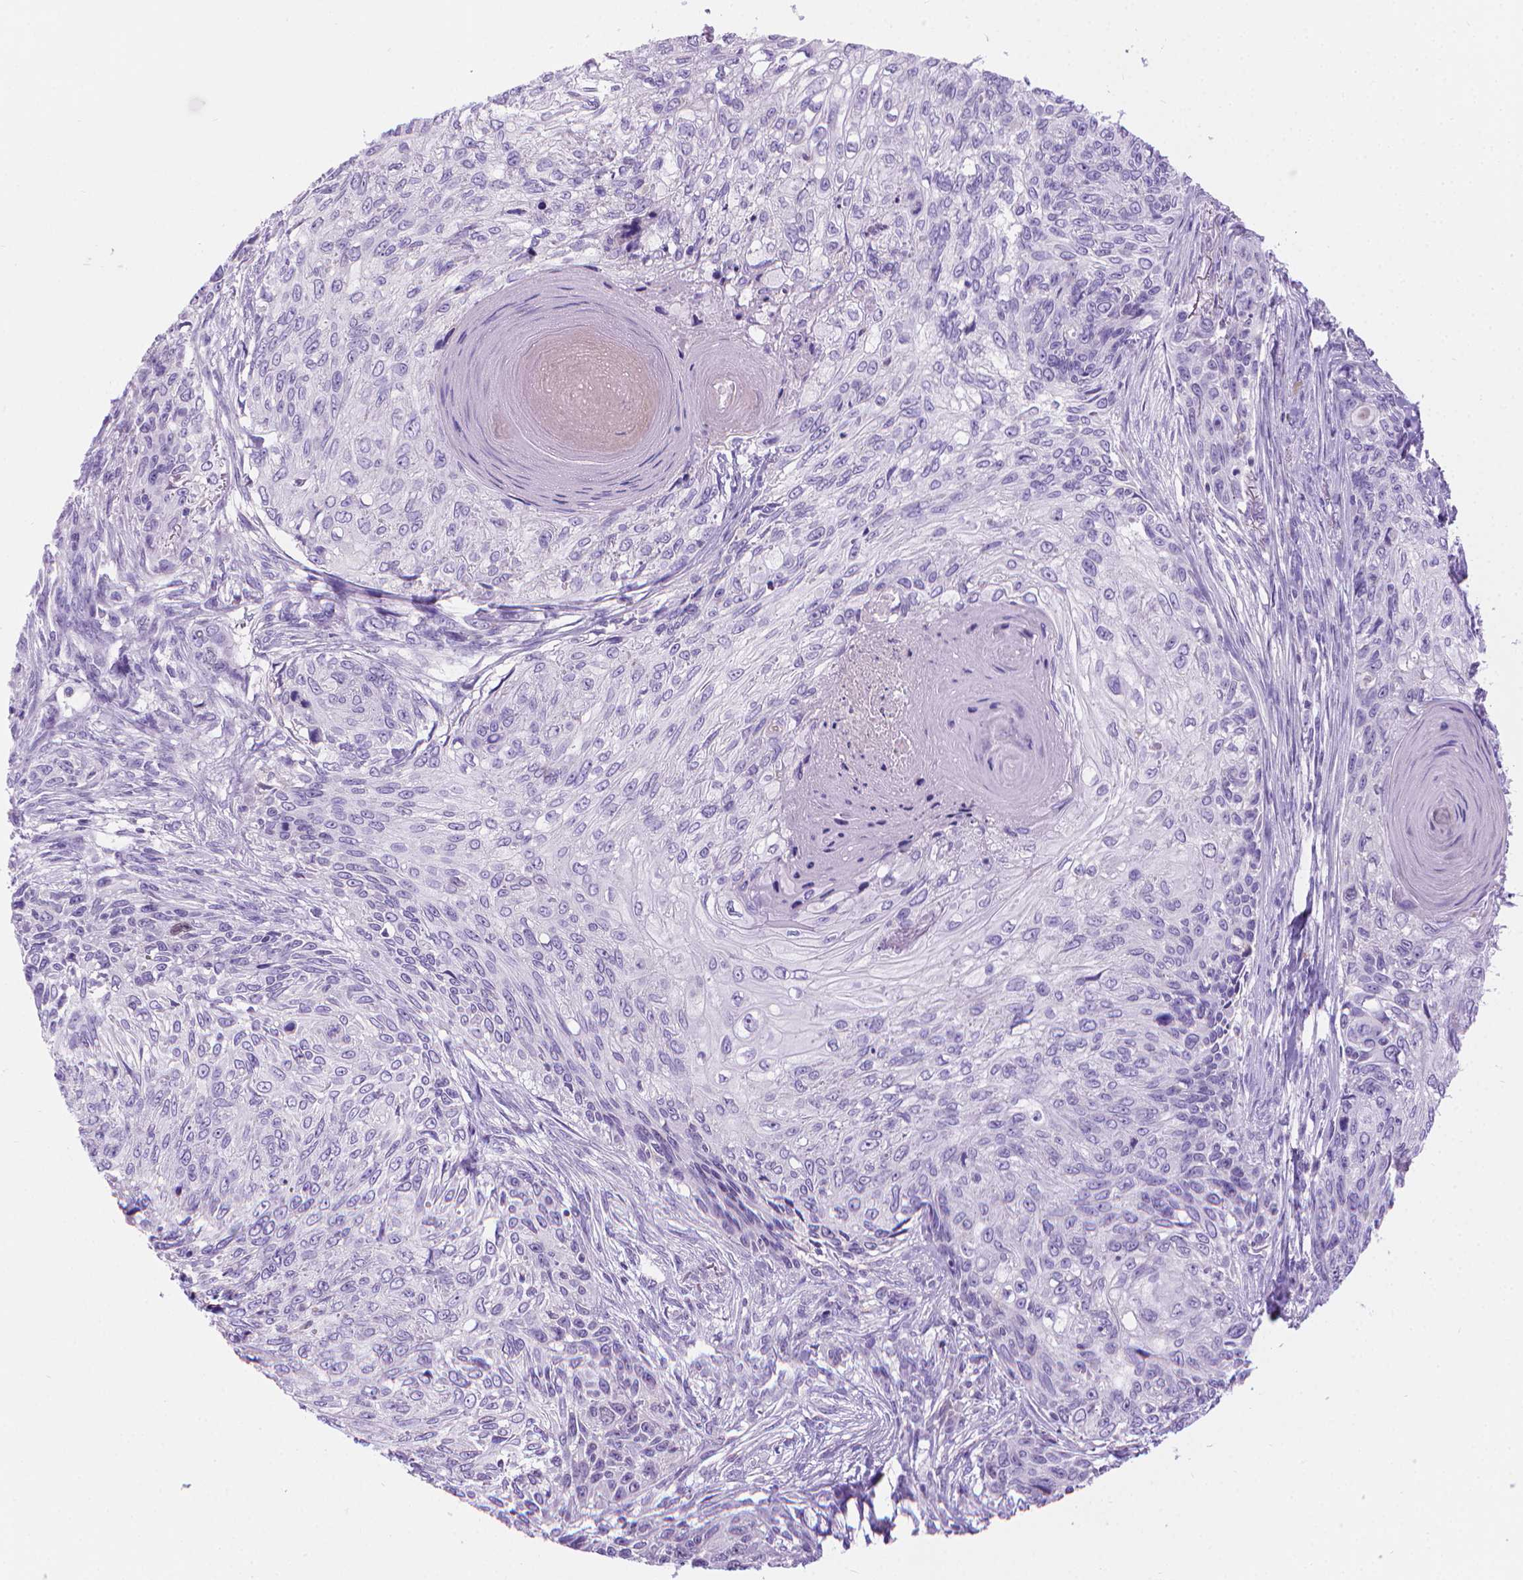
{"staining": {"intensity": "negative", "quantity": "none", "location": "none"}, "tissue": "skin cancer", "cell_type": "Tumor cells", "image_type": "cancer", "snomed": [{"axis": "morphology", "description": "Squamous cell carcinoma, NOS"}, {"axis": "topography", "description": "Skin"}], "caption": "A photomicrograph of skin cancer (squamous cell carcinoma) stained for a protein demonstrates no brown staining in tumor cells.", "gene": "SPAG6", "patient": {"sex": "male", "age": 92}}